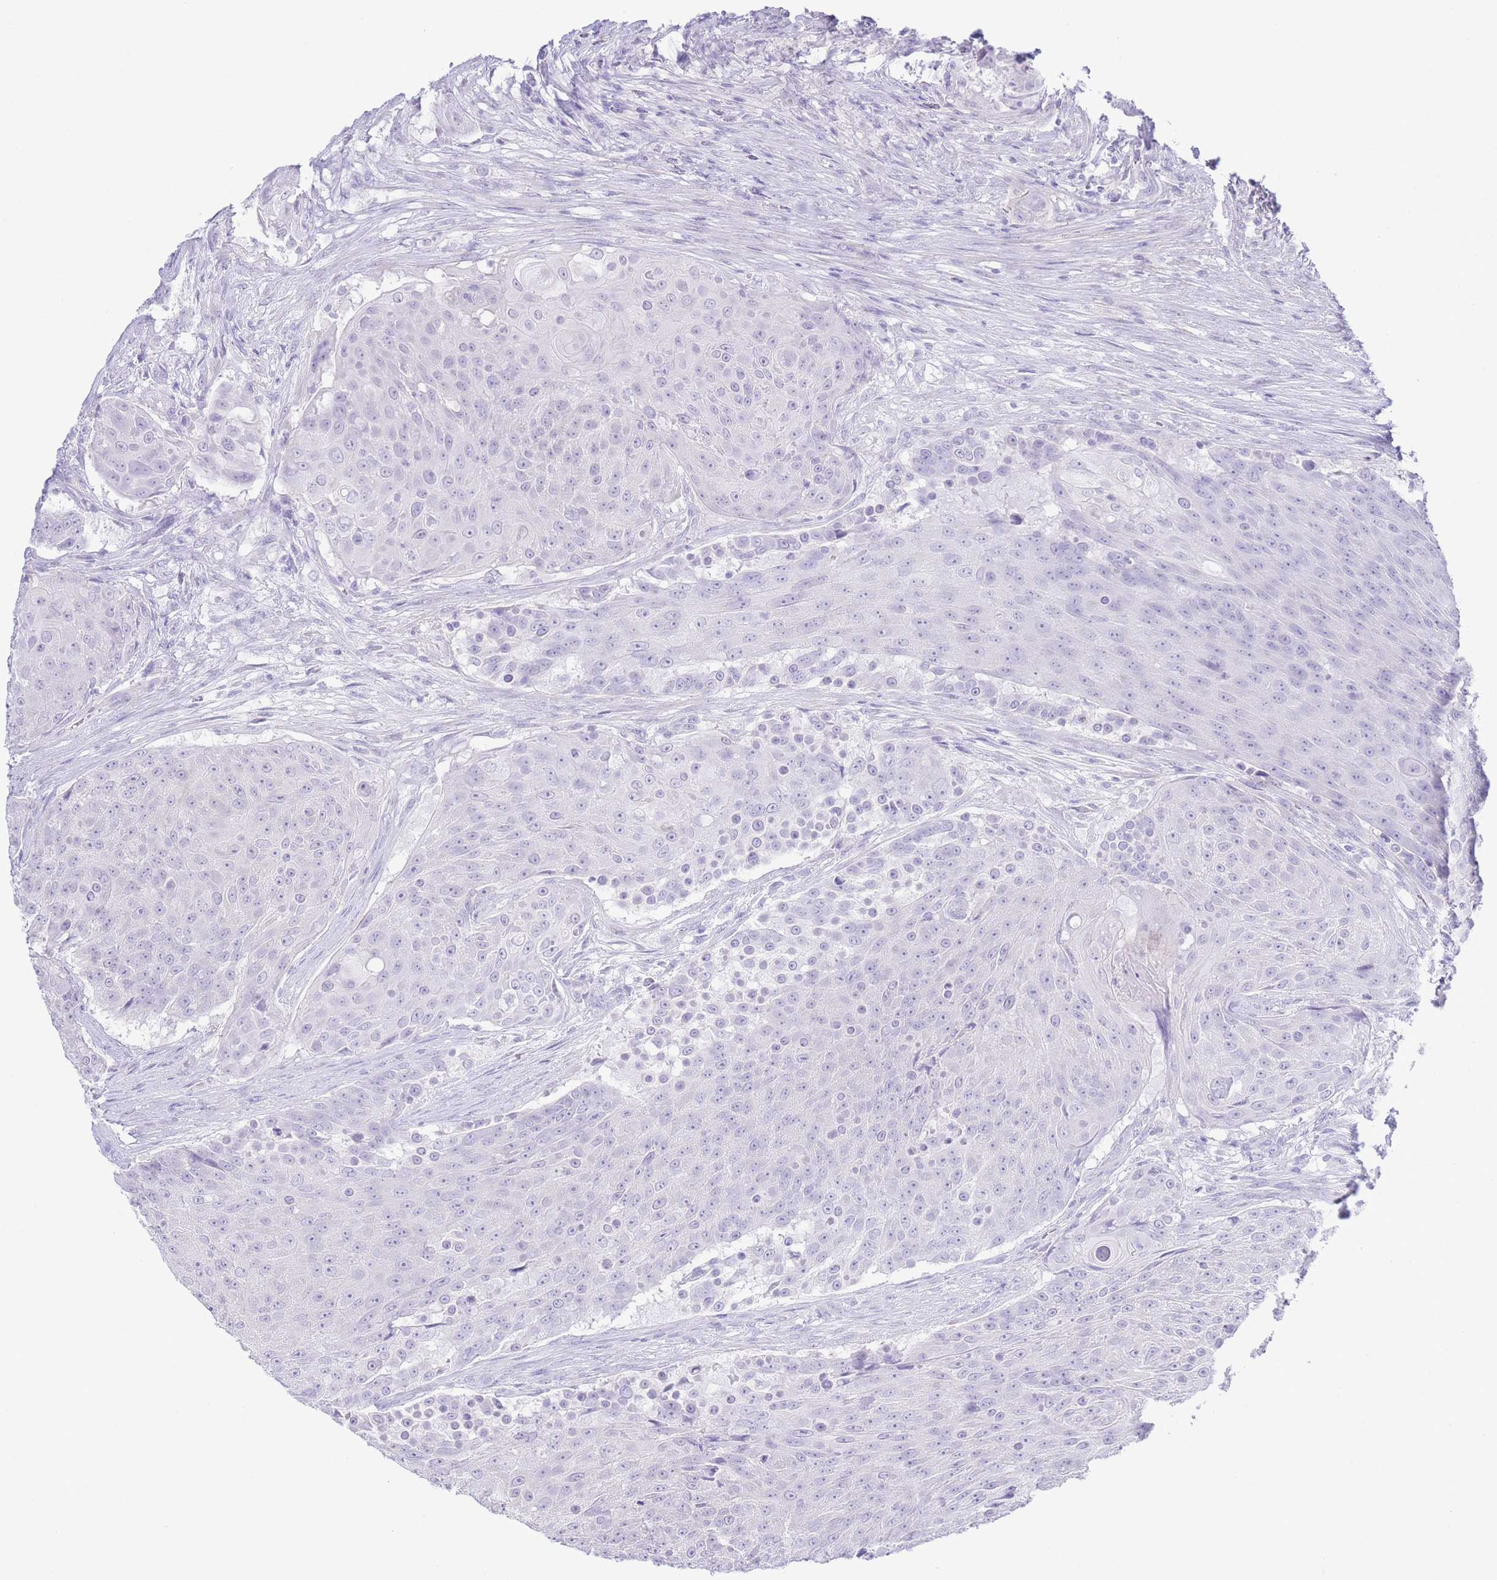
{"staining": {"intensity": "negative", "quantity": "none", "location": "none"}, "tissue": "urothelial cancer", "cell_type": "Tumor cells", "image_type": "cancer", "snomed": [{"axis": "morphology", "description": "Urothelial carcinoma, High grade"}, {"axis": "topography", "description": "Urinary bladder"}], "caption": "Immunohistochemistry of urothelial carcinoma (high-grade) reveals no positivity in tumor cells.", "gene": "PKLR", "patient": {"sex": "female", "age": 63}}